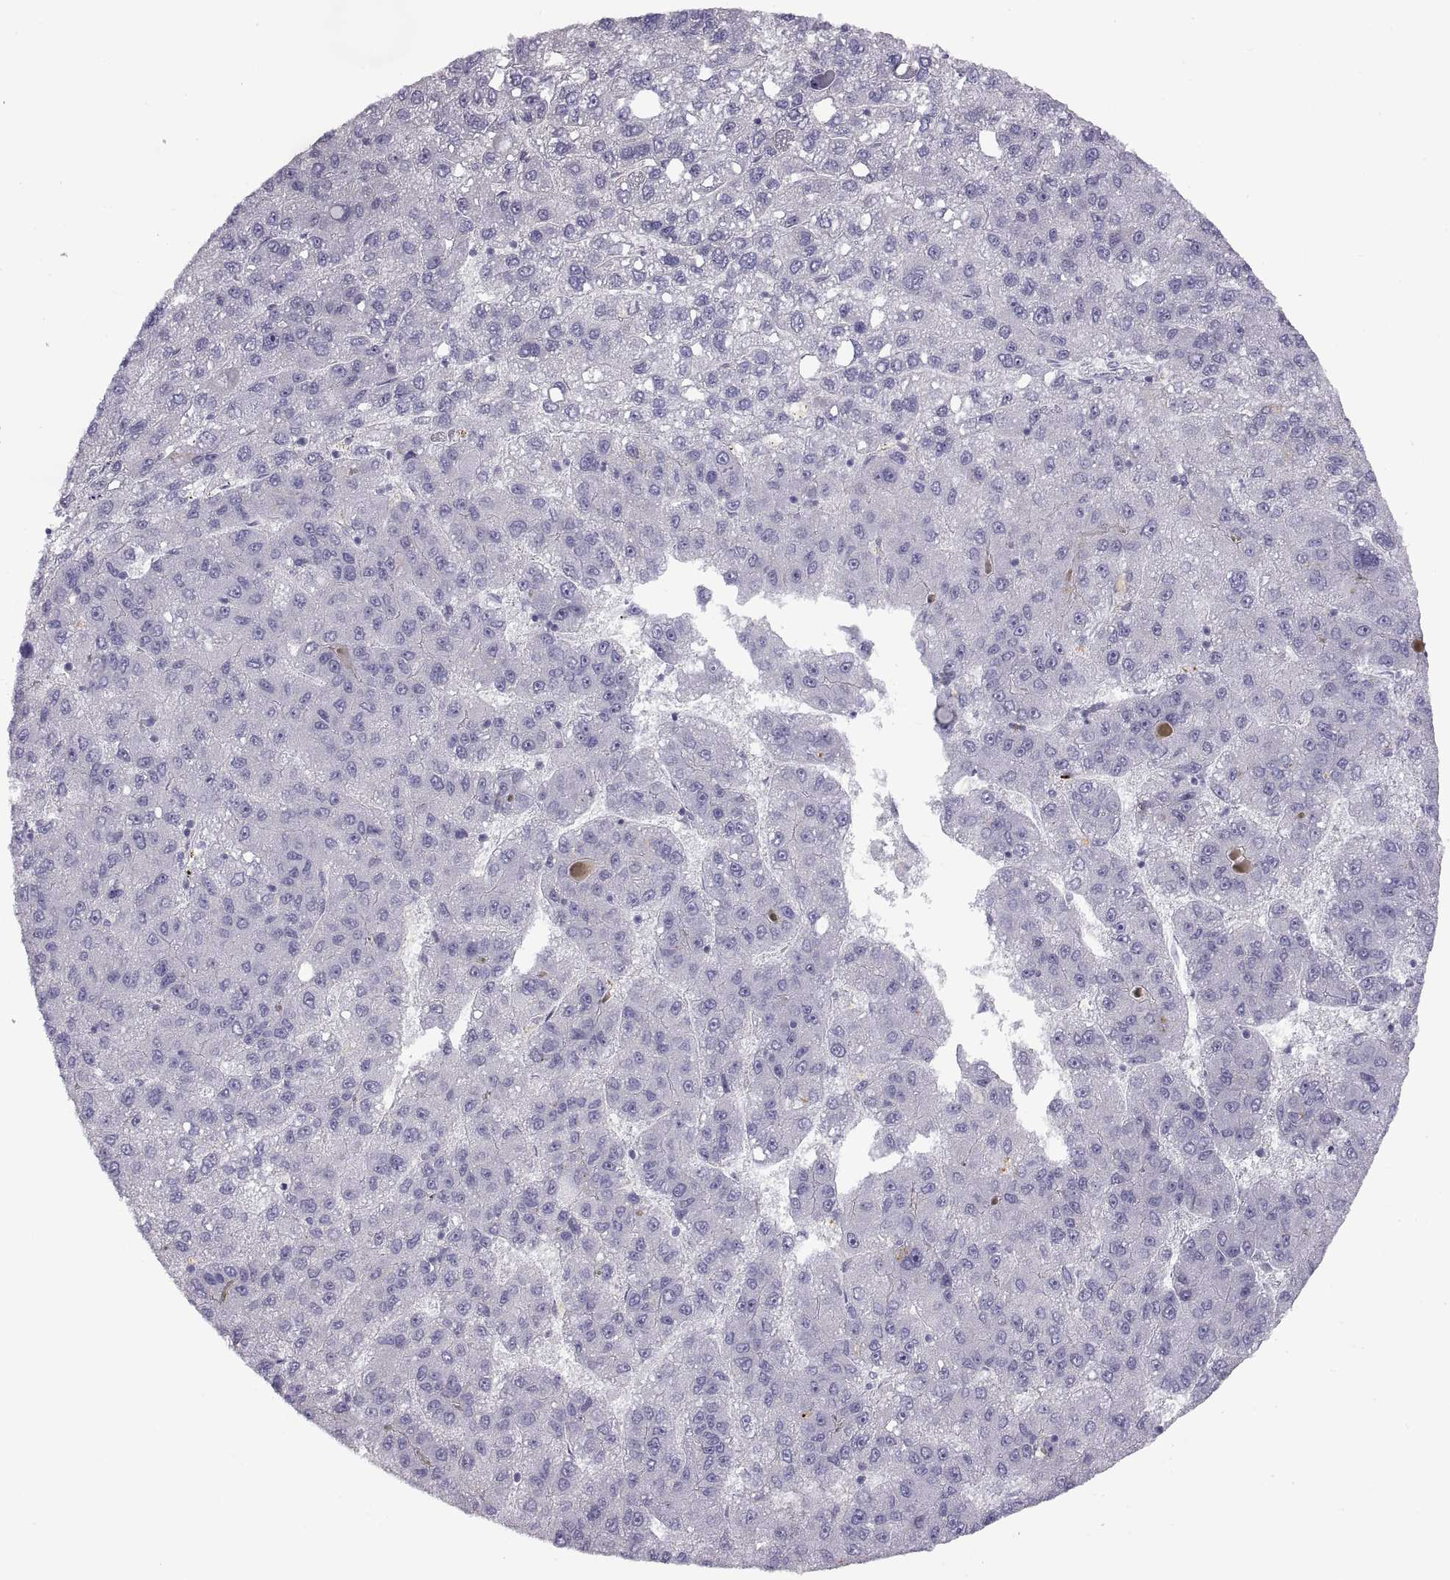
{"staining": {"intensity": "negative", "quantity": "none", "location": "none"}, "tissue": "liver cancer", "cell_type": "Tumor cells", "image_type": "cancer", "snomed": [{"axis": "morphology", "description": "Carcinoma, Hepatocellular, NOS"}, {"axis": "topography", "description": "Liver"}], "caption": "A histopathology image of liver cancer (hepatocellular carcinoma) stained for a protein displays no brown staining in tumor cells.", "gene": "CRYBB3", "patient": {"sex": "female", "age": 82}}